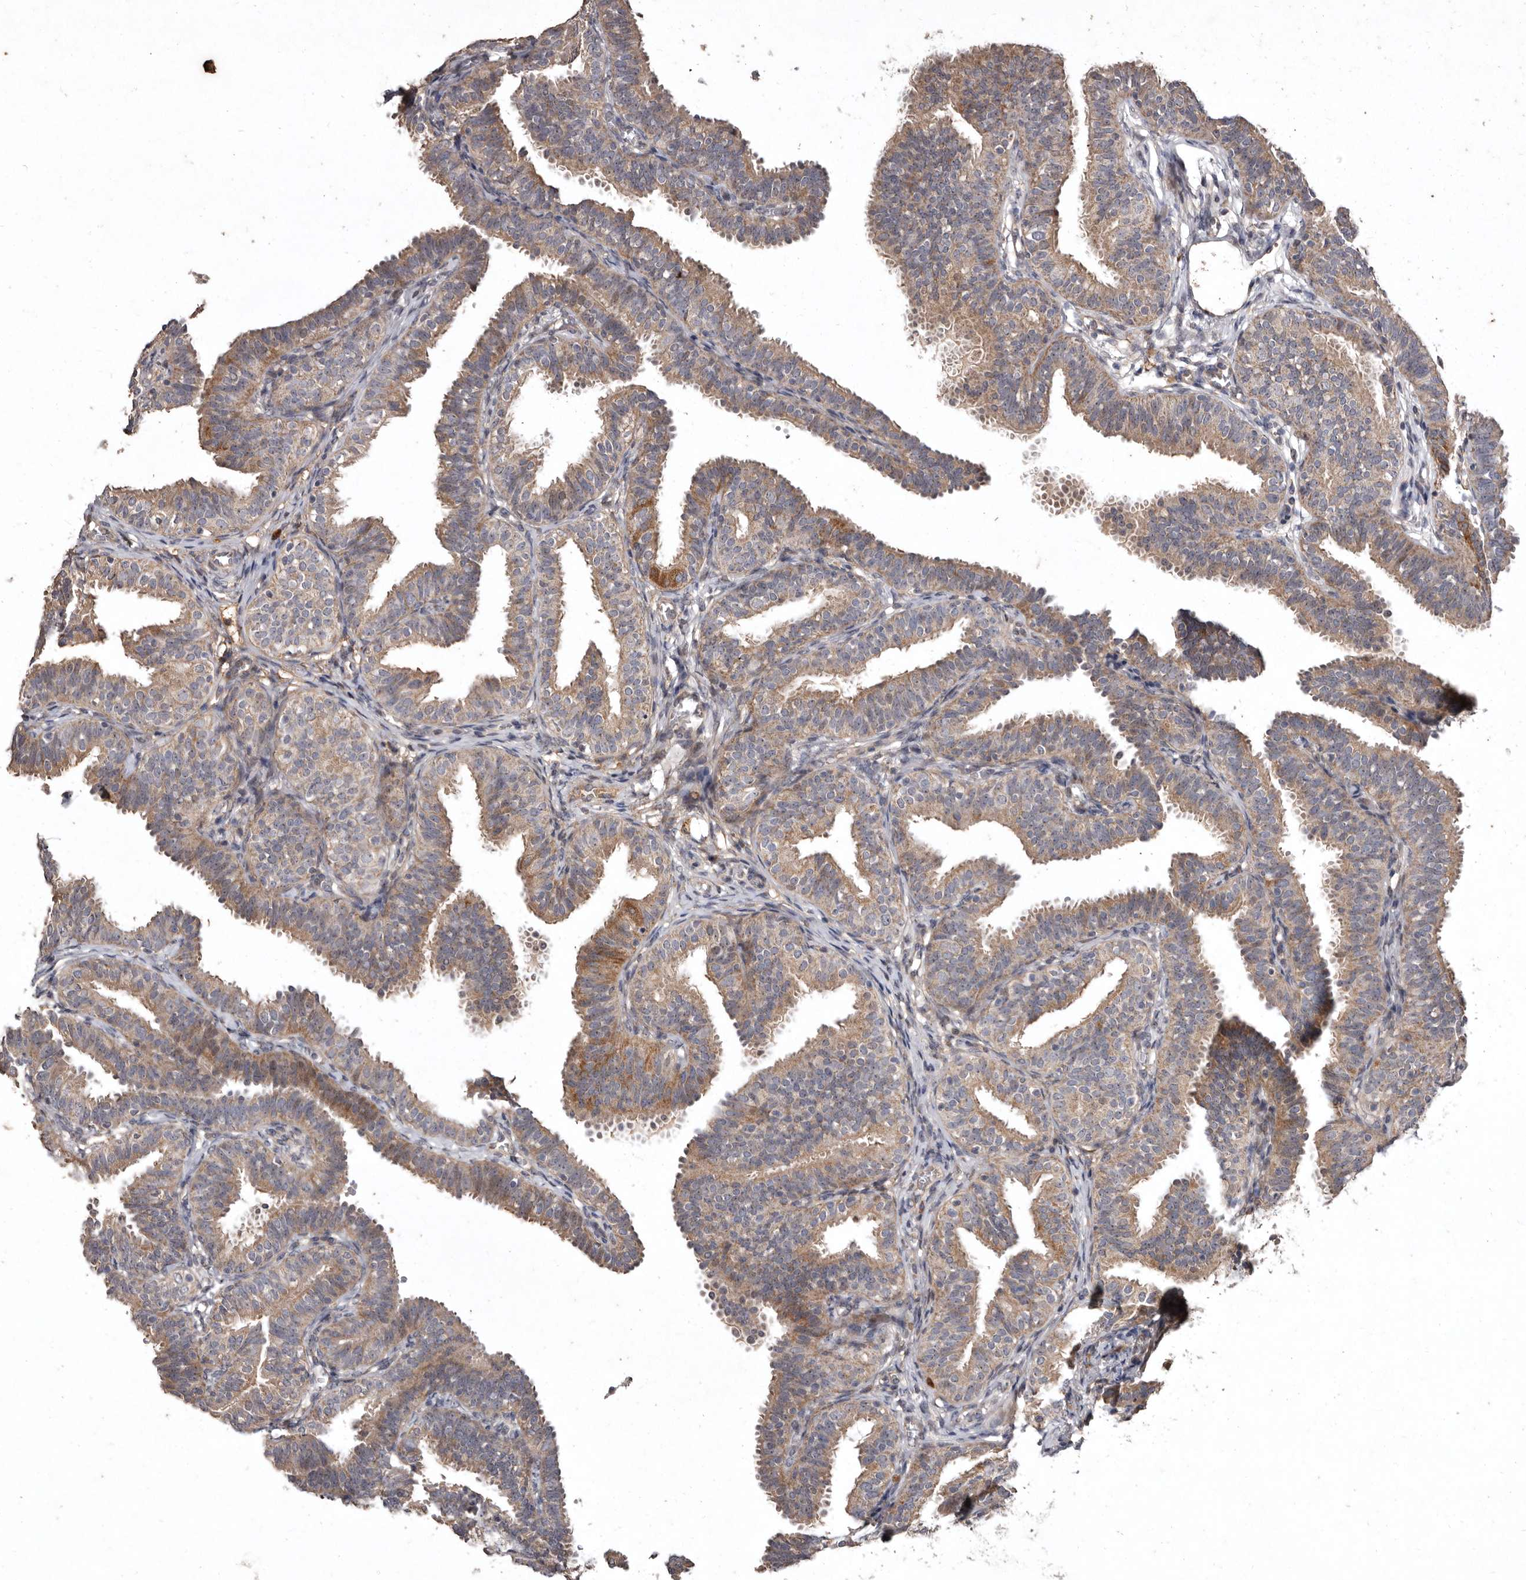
{"staining": {"intensity": "moderate", "quantity": "25%-75%", "location": "cytoplasmic/membranous"}, "tissue": "fallopian tube", "cell_type": "Glandular cells", "image_type": "normal", "snomed": [{"axis": "morphology", "description": "Normal tissue, NOS"}, {"axis": "topography", "description": "Fallopian tube"}], "caption": "Moderate cytoplasmic/membranous protein positivity is seen in about 25%-75% of glandular cells in fallopian tube.", "gene": "FLAD1", "patient": {"sex": "female", "age": 35}}